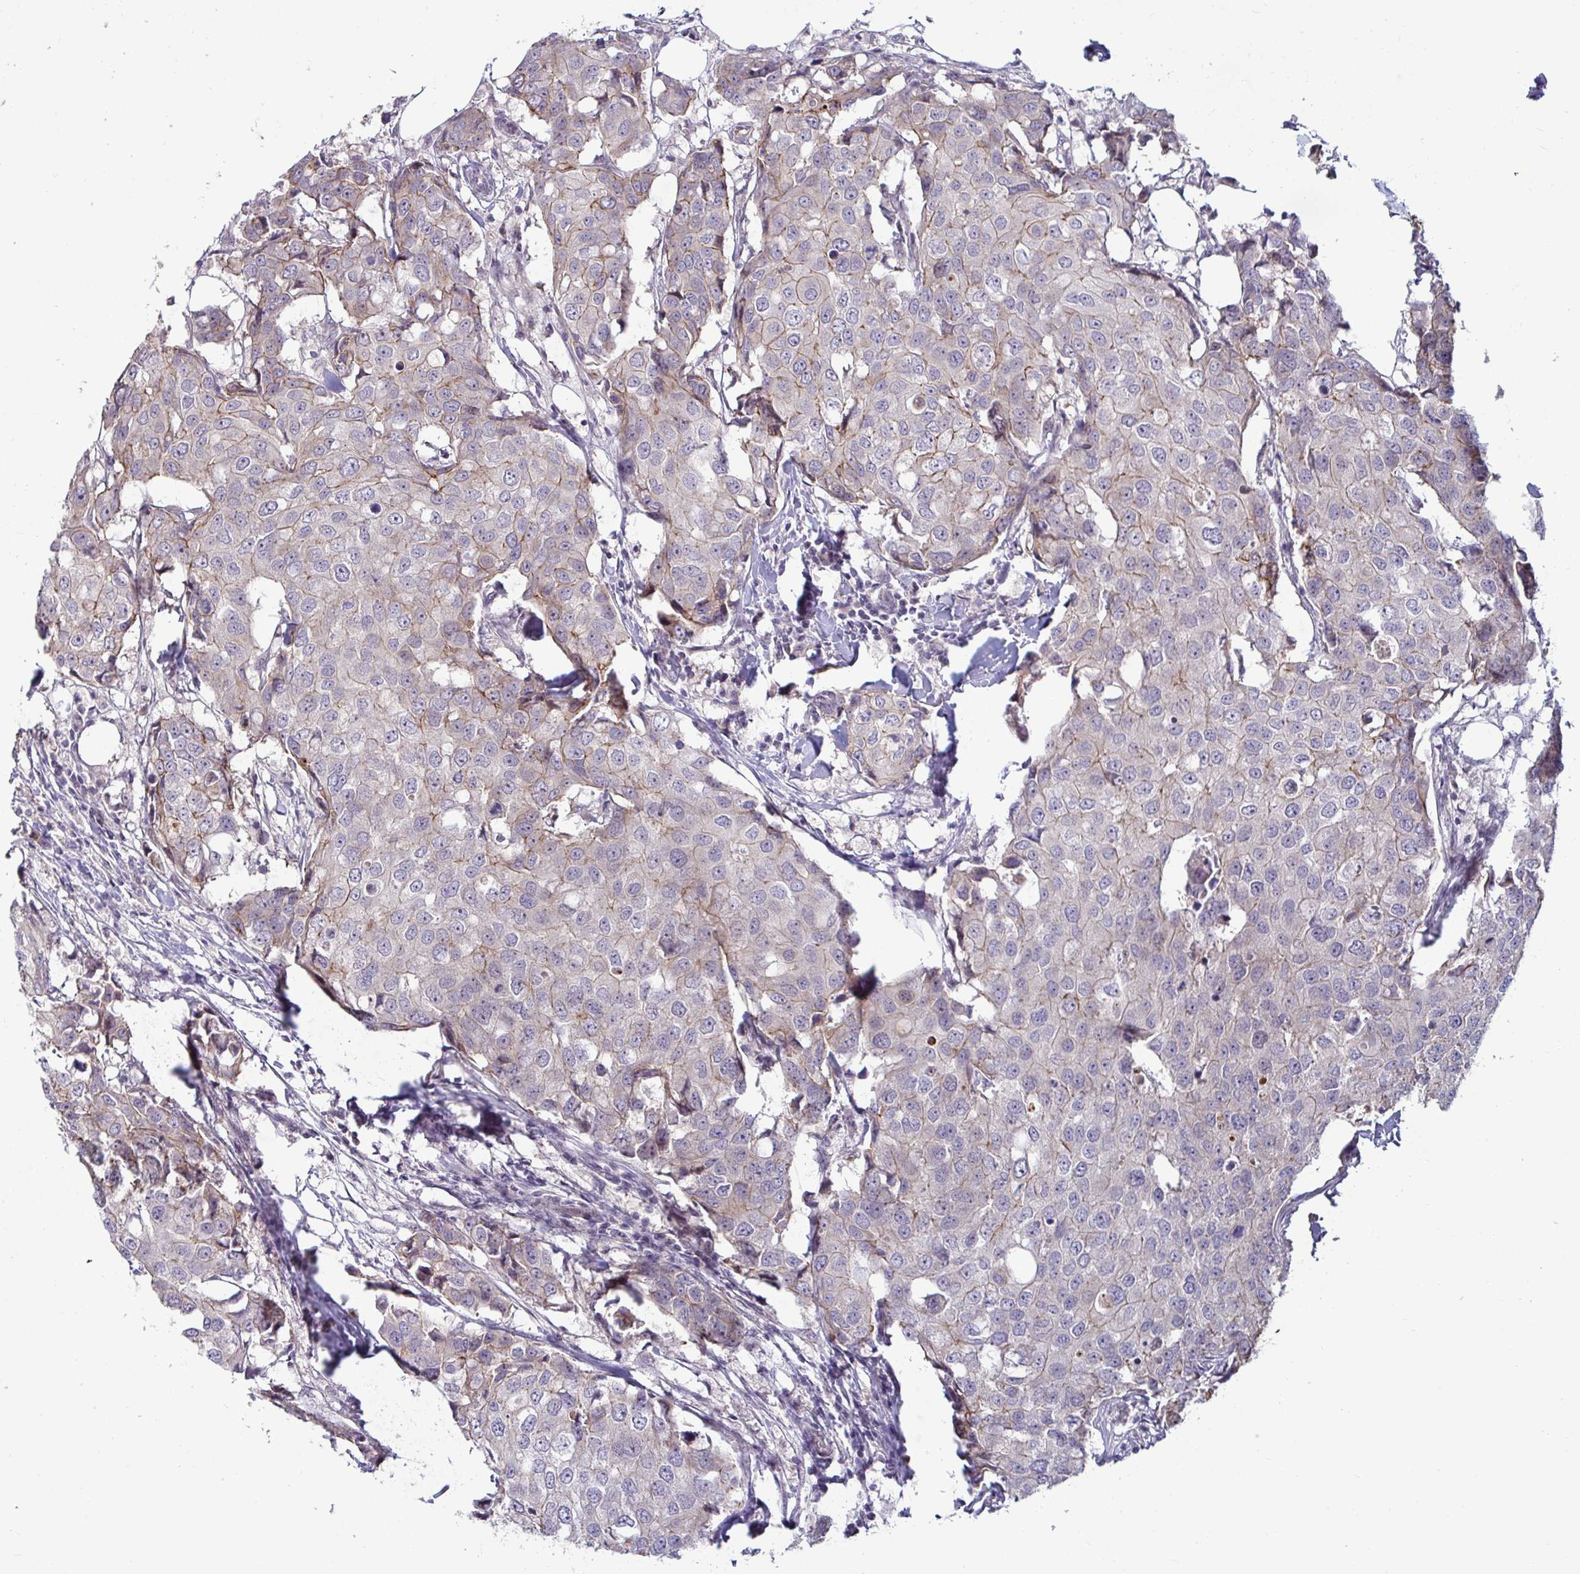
{"staining": {"intensity": "weak", "quantity": "<25%", "location": "cytoplasmic/membranous"}, "tissue": "breast cancer", "cell_type": "Tumor cells", "image_type": "cancer", "snomed": [{"axis": "morphology", "description": "Duct carcinoma"}, {"axis": "topography", "description": "Breast"}], "caption": "Immunohistochemistry of human breast cancer (invasive ductal carcinoma) displays no staining in tumor cells.", "gene": "GSTM1", "patient": {"sex": "female", "age": 27}}